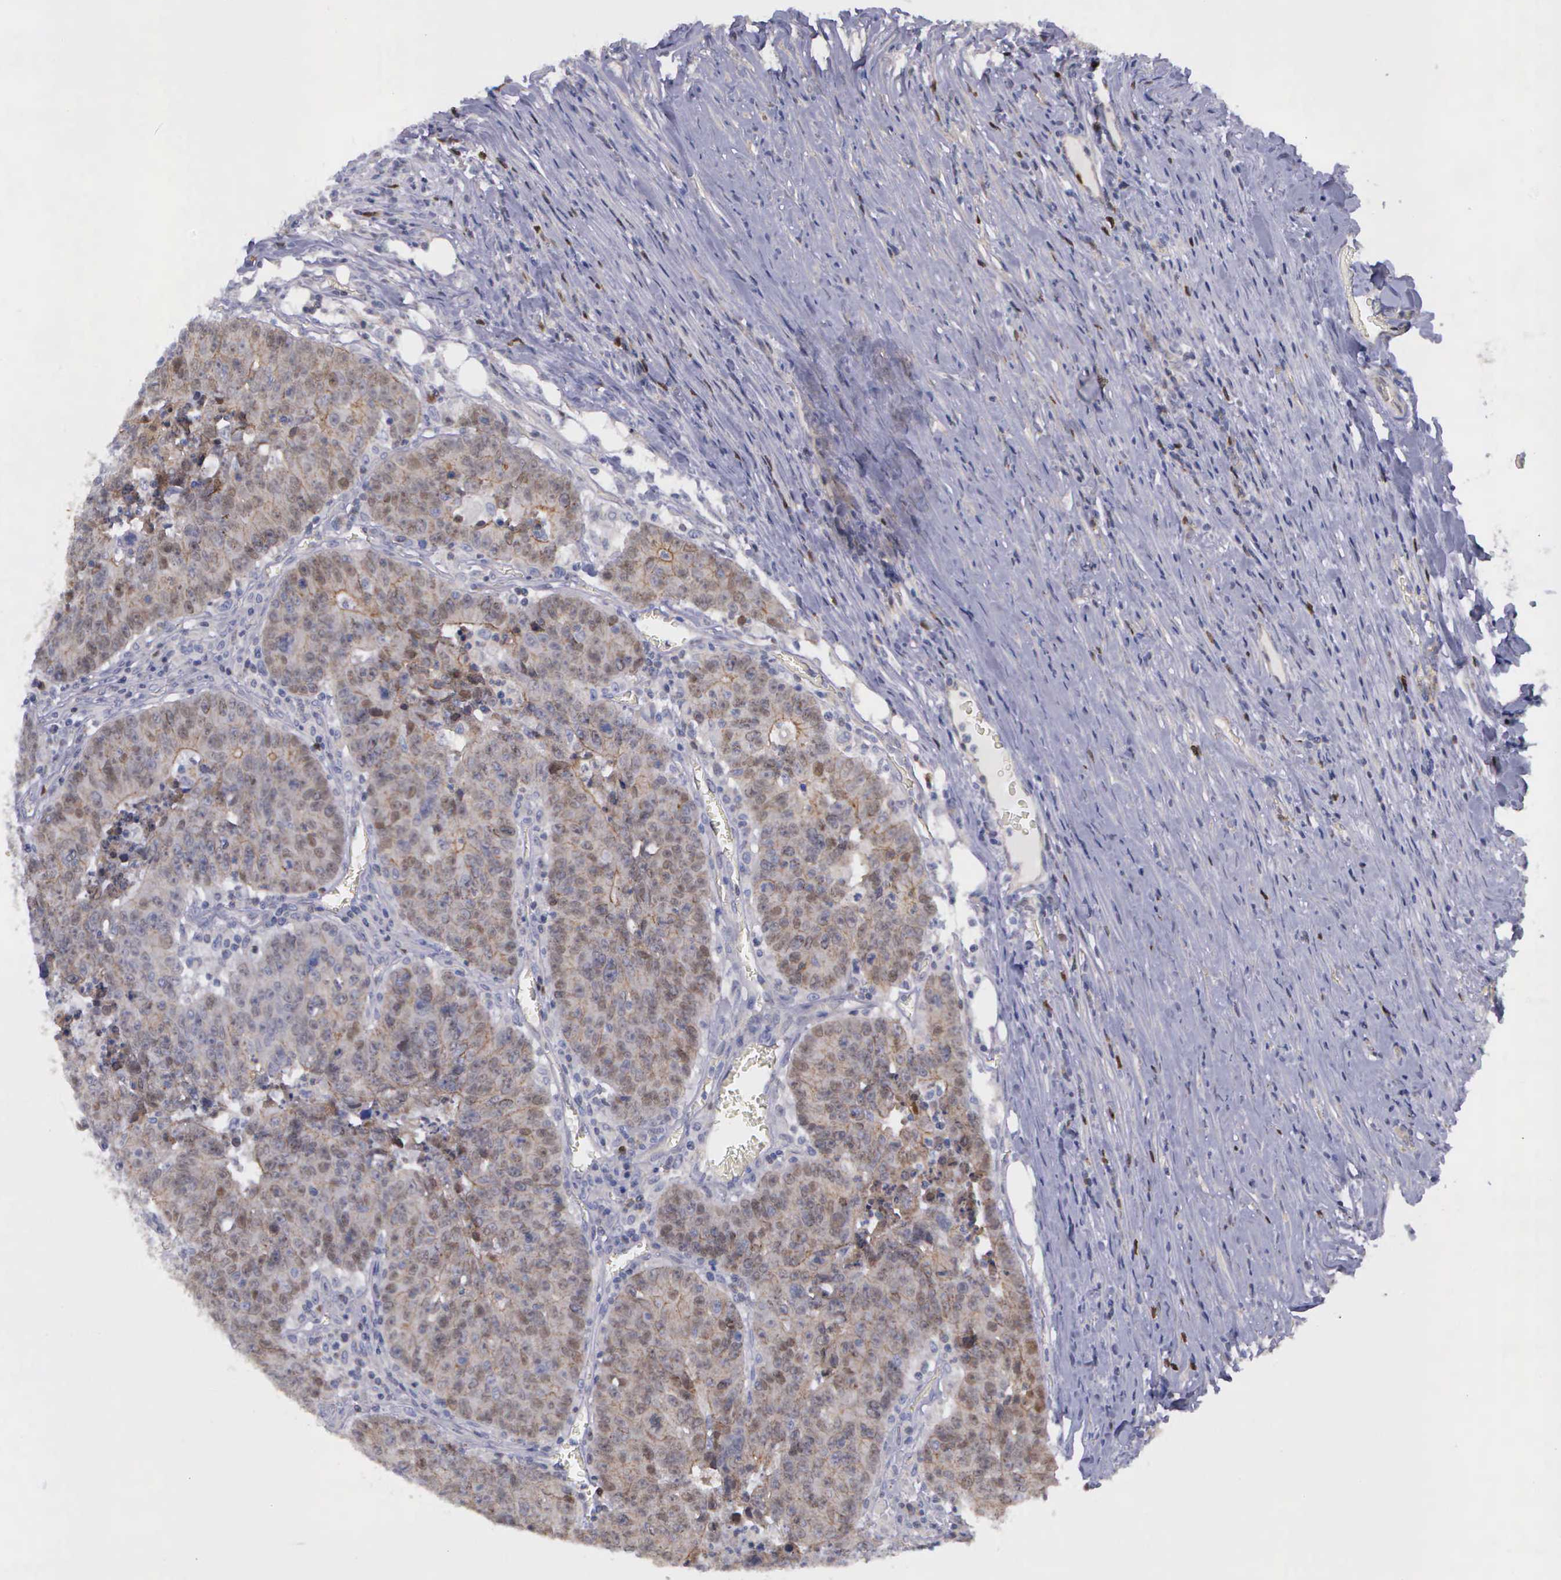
{"staining": {"intensity": "weak", "quantity": ">75%", "location": "cytoplasmic/membranous,nuclear"}, "tissue": "colorectal cancer", "cell_type": "Tumor cells", "image_type": "cancer", "snomed": [{"axis": "morphology", "description": "Adenocarcinoma, NOS"}, {"axis": "topography", "description": "Colon"}], "caption": "Human adenocarcinoma (colorectal) stained for a protein (brown) demonstrates weak cytoplasmic/membranous and nuclear positive positivity in approximately >75% of tumor cells.", "gene": "MICAL3", "patient": {"sex": "female", "age": 53}}